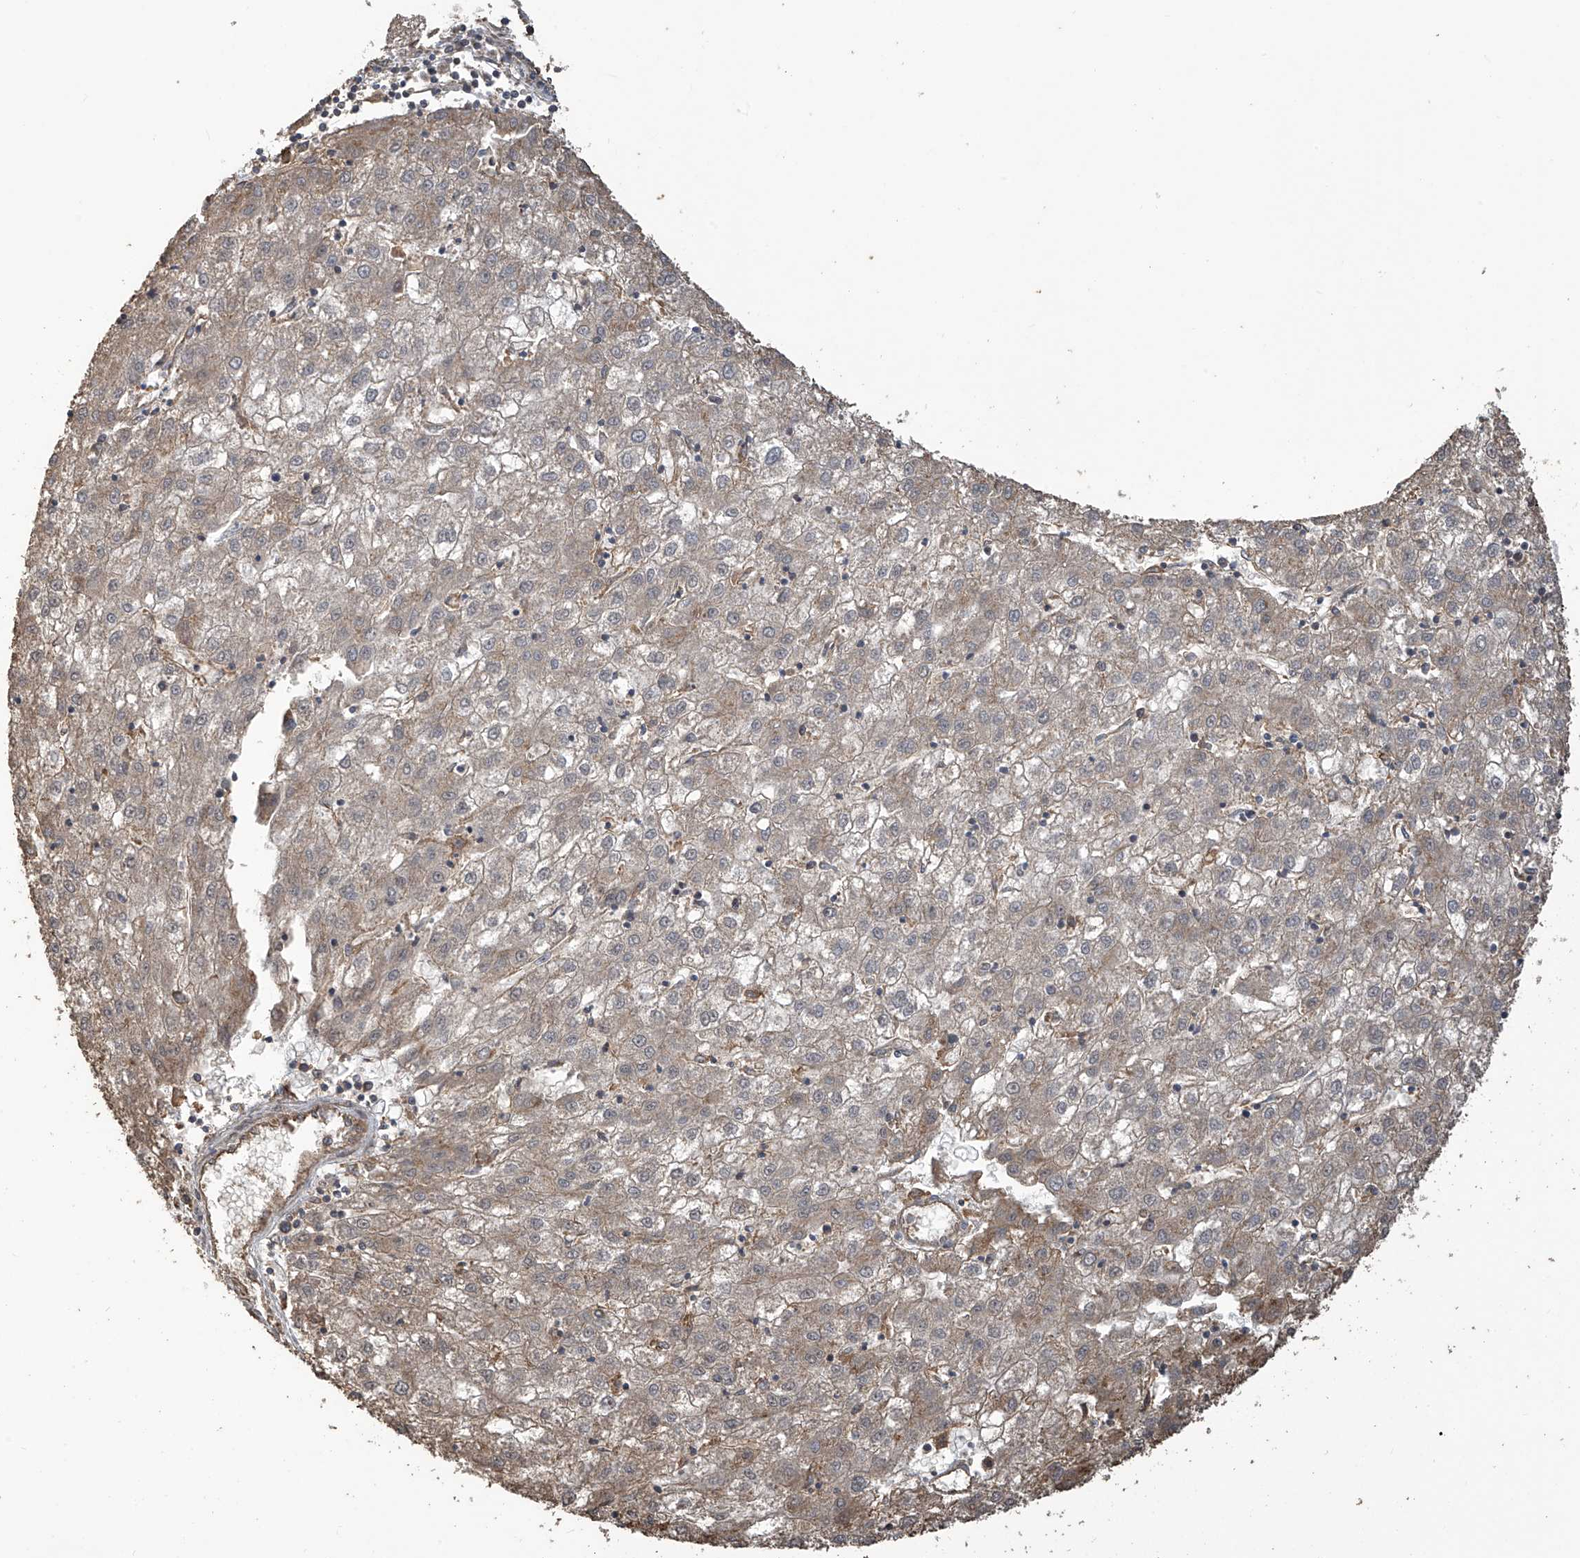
{"staining": {"intensity": "weak", "quantity": "25%-75%", "location": "cytoplasmic/membranous"}, "tissue": "liver cancer", "cell_type": "Tumor cells", "image_type": "cancer", "snomed": [{"axis": "morphology", "description": "Carcinoma, Hepatocellular, NOS"}, {"axis": "topography", "description": "Liver"}], "caption": "Hepatocellular carcinoma (liver) stained with a protein marker reveals weak staining in tumor cells.", "gene": "COX10", "patient": {"sex": "male", "age": 72}}